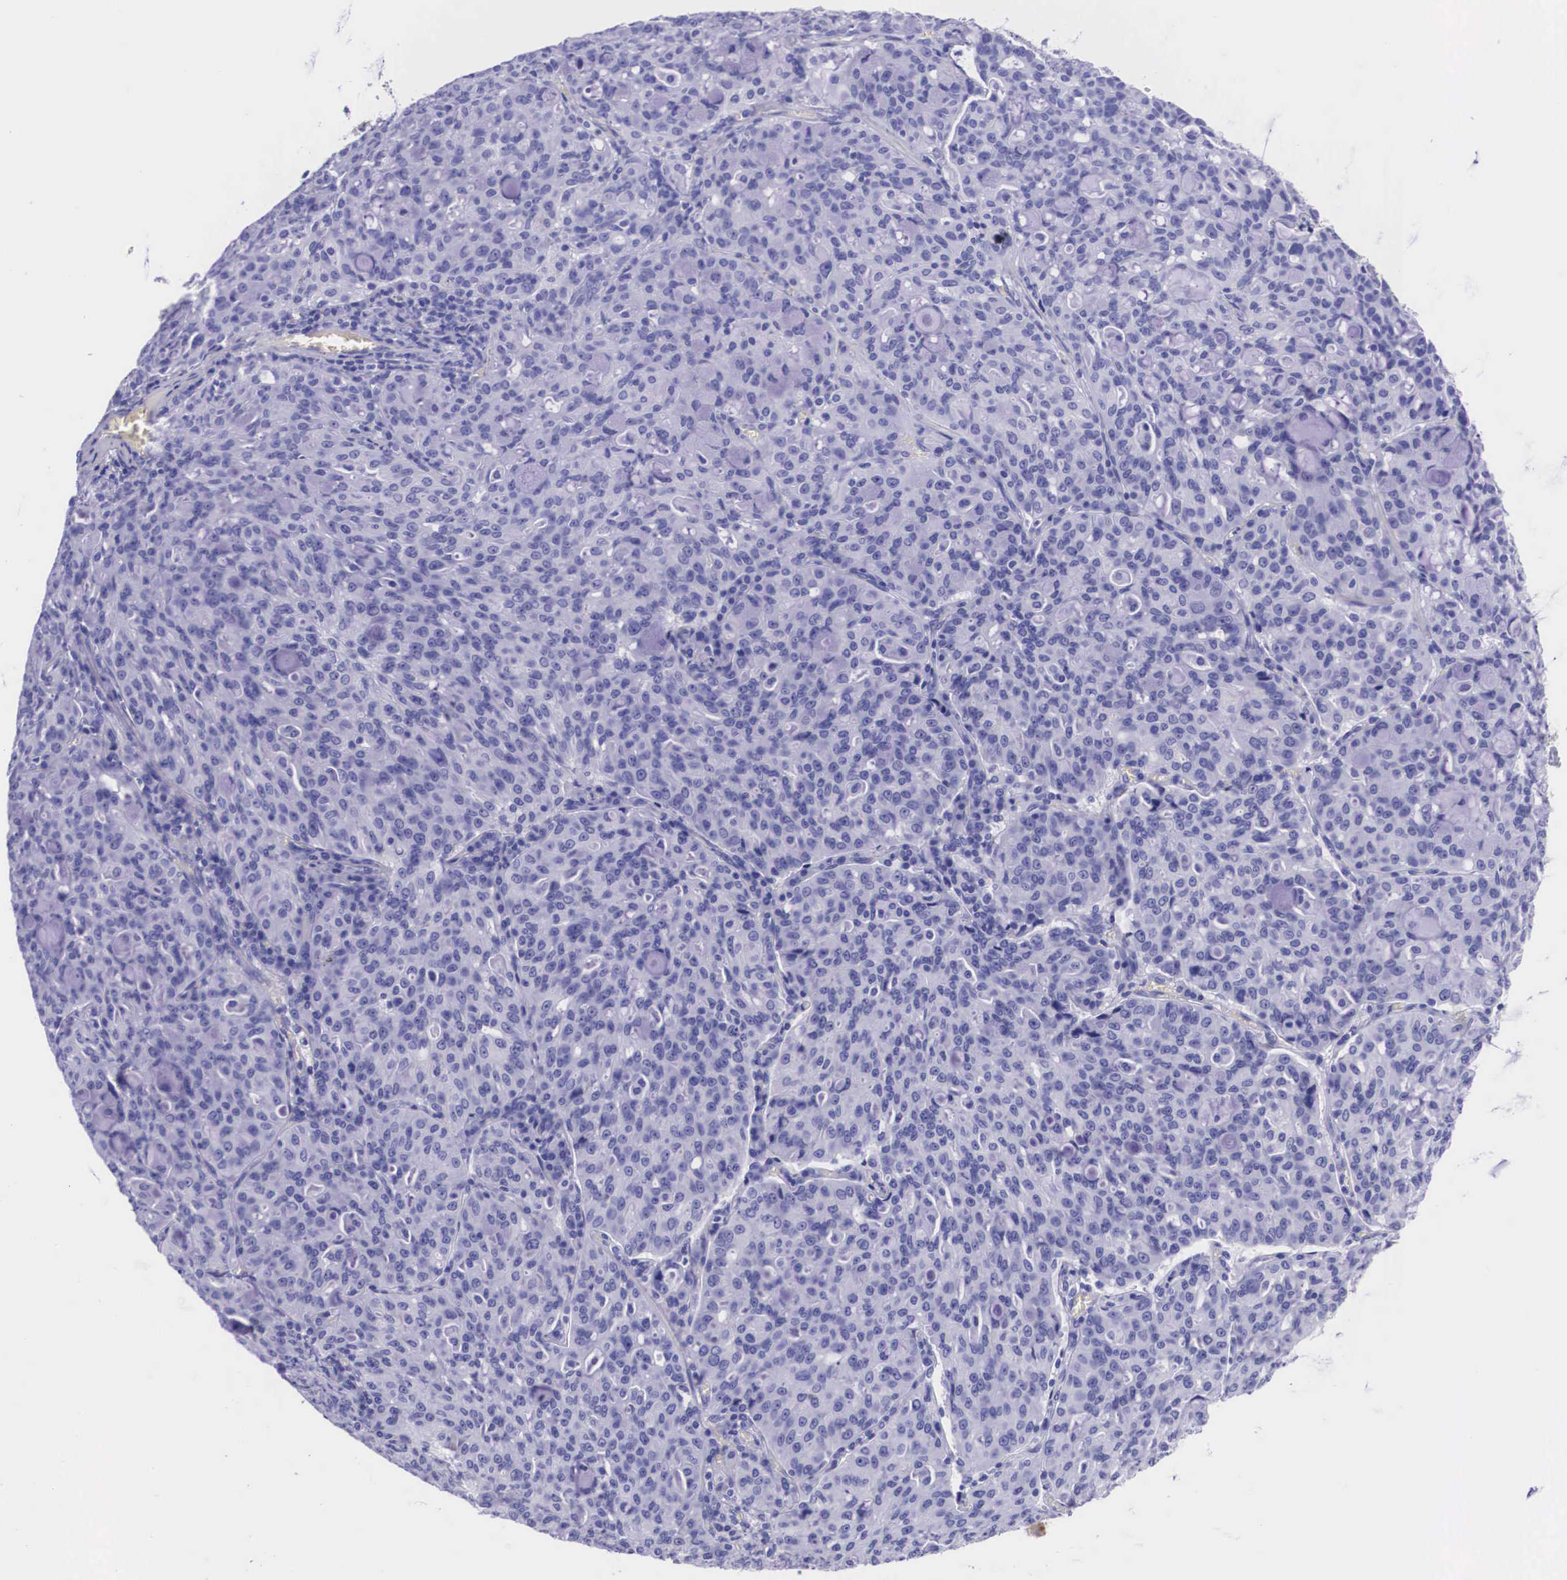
{"staining": {"intensity": "negative", "quantity": "none", "location": "none"}, "tissue": "lung cancer", "cell_type": "Tumor cells", "image_type": "cancer", "snomed": [{"axis": "morphology", "description": "Adenocarcinoma, NOS"}, {"axis": "topography", "description": "Lung"}], "caption": "DAB (3,3'-diaminobenzidine) immunohistochemical staining of human adenocarcinoma (lung) demonstrates no significant positivity in tumor cells. (DAB (3,3'-diaminobenzidine) immunohistochemistry with hematoxylin counter stain).", "gene": "PLG", "patient": {"sex": "female", "age": 44}}